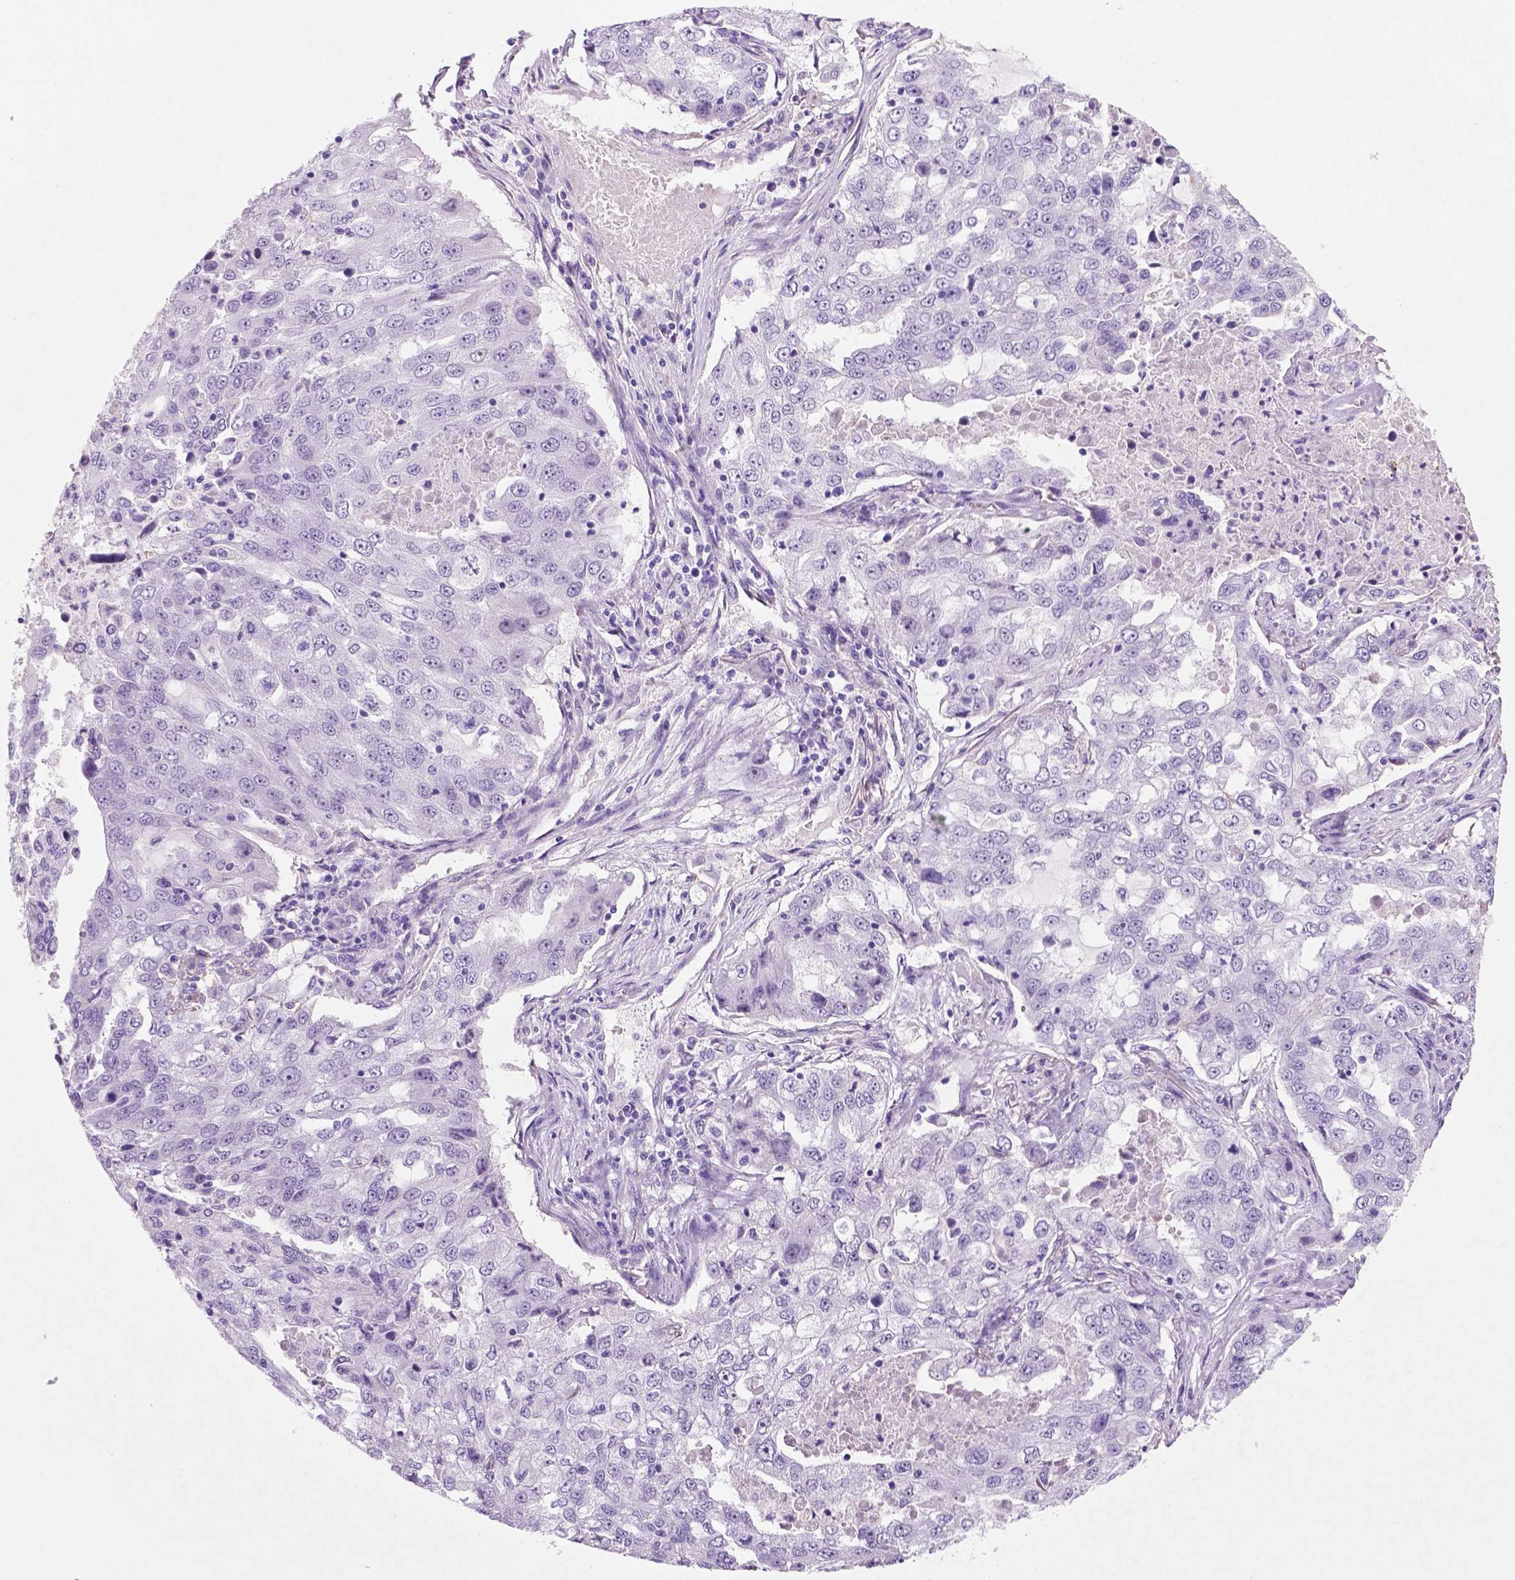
{"staining": {"intensity": "negative", "quantity": "none", "location": "none"}, "tissue": "lung cancer", "cell_type": "Tumor cells", "image_type": "cancer", "snomed": [{"axis": "morphology", "description": "Adenocarcinoma, NOS"}, {"axis": "topography", "description": "Lung"}], "caption": "Immunohistochemistry of human adenocarcinoma (lung) reveals no positivity in tumor cells. (DAB (3,3'-diaminobenzidine) immunohistochemistry with hematoxylin counter stain).", "gene": "C18orf21", "patient": {"sex": "female", "age": 61}}